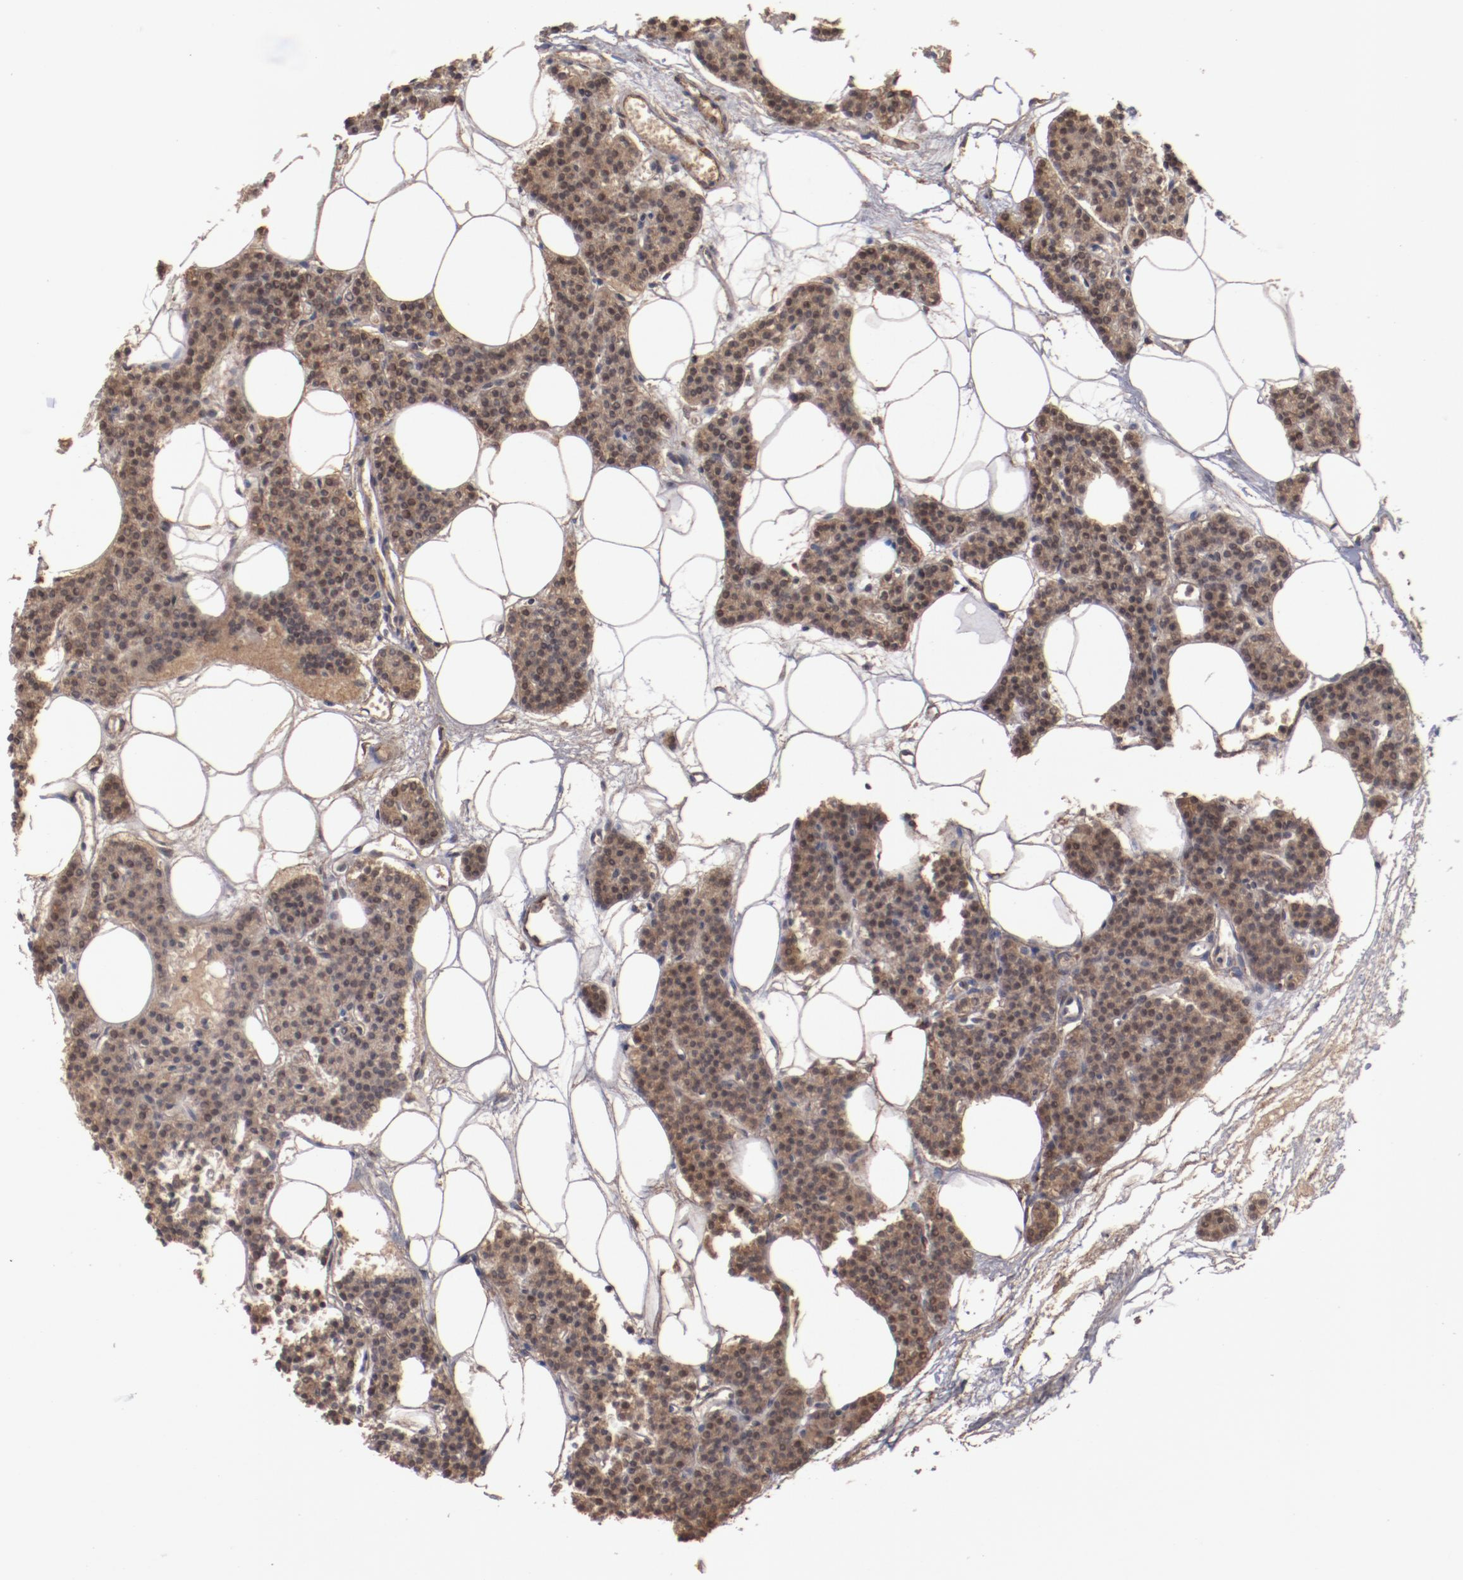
{"staining": {"intensity": "moderate", "quantity": ">75%", "location": "cytoplasmic/membranous"}, "tissue": "parathyroid gland", "cell_type": "Glandular cells", "image_type": "normal", "snomed": [{"axis": "morphology", "description": "Normal tissue, NOS"}, {"axis": "topography", "description": "Parathyroid gland"}], "caption": "This image reveals IHC staining of normal human parathyroid gland, with medium moderate cytoplasmic/membranous positivity in about >75% of glandular cells.", "gene": "DIPK2B", "patient": {"sex": "male", "age": 24}}